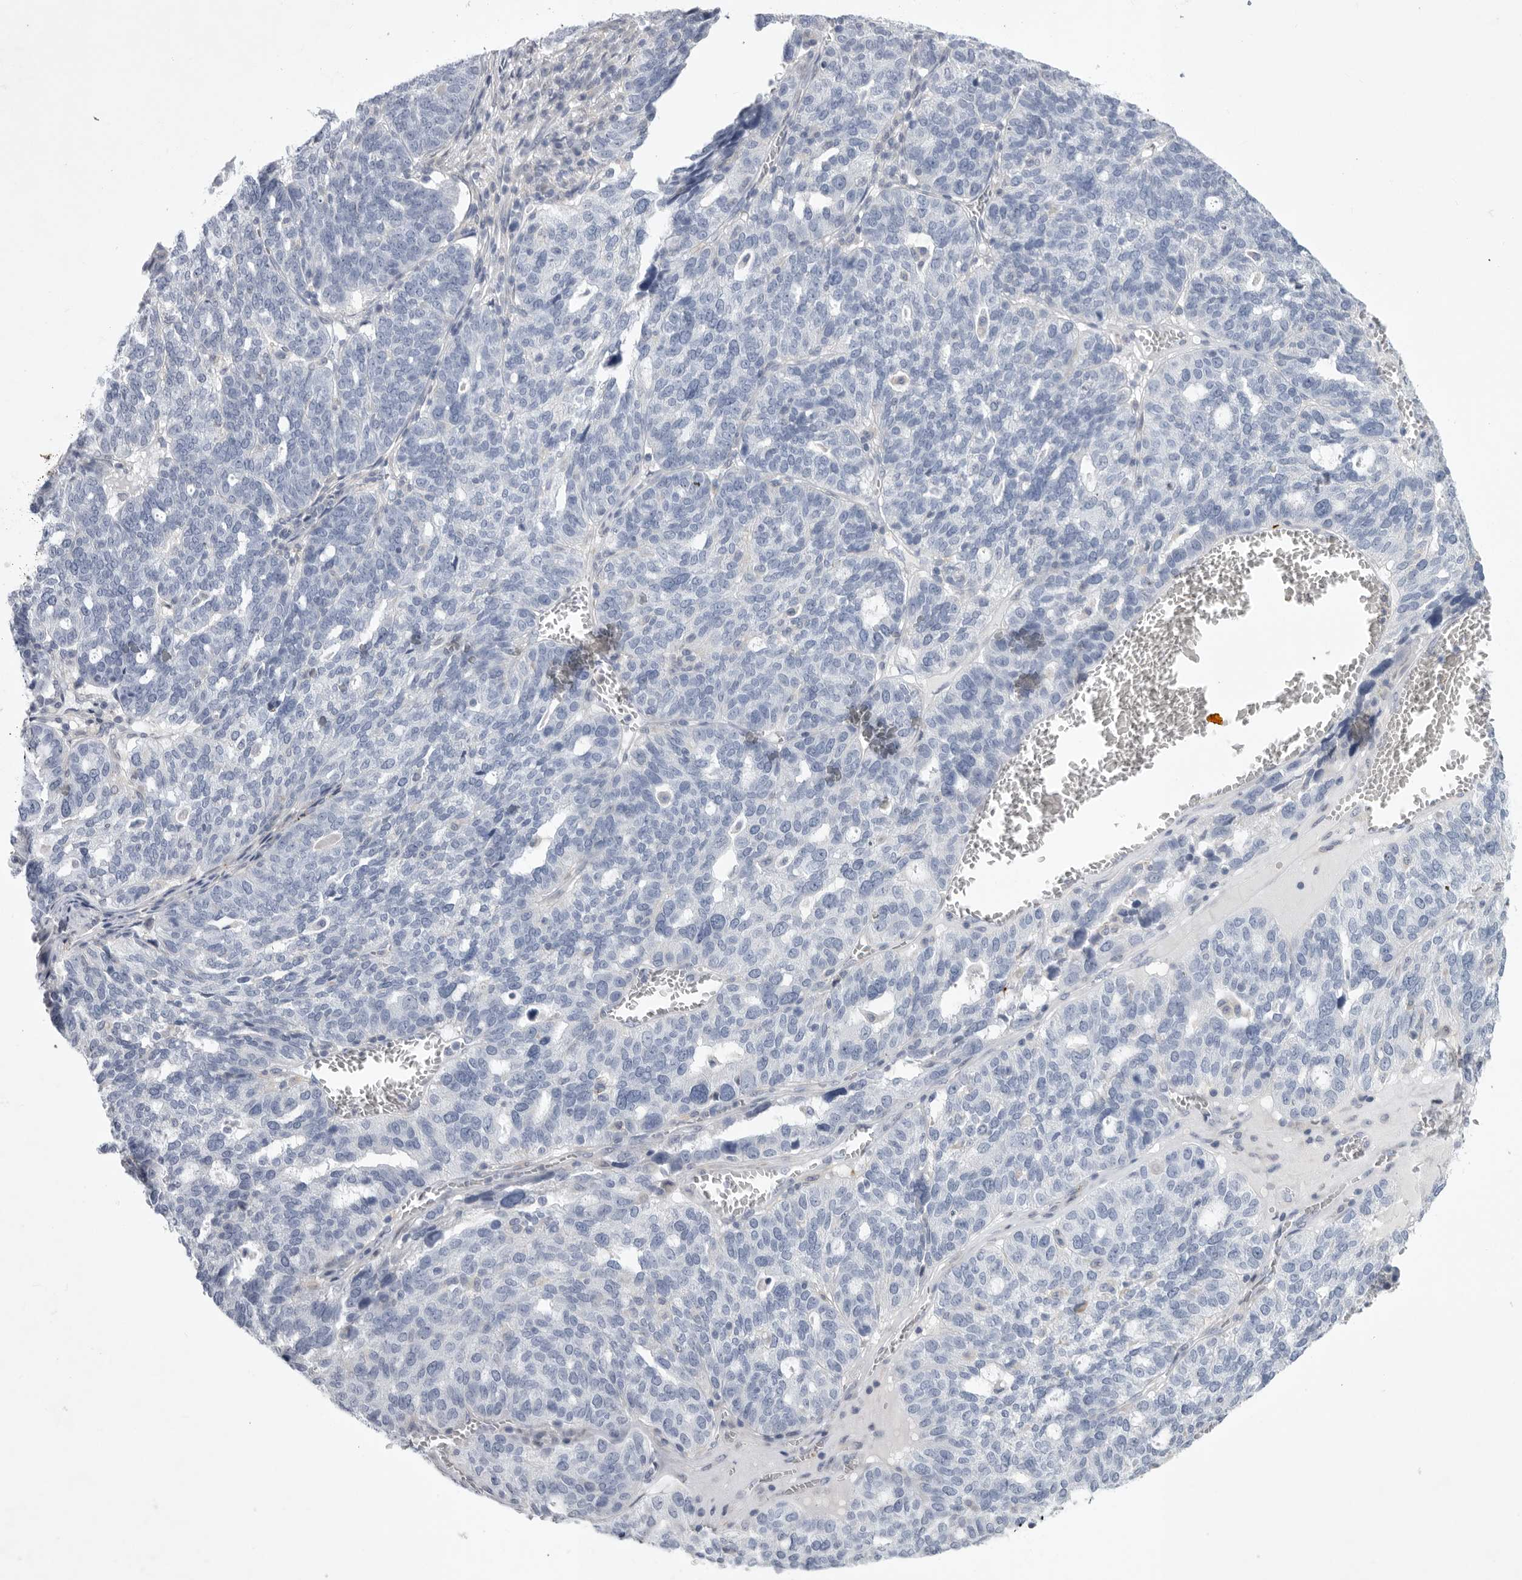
{"staining": {"intensity": "negative", "quantity": "none", "location": "none"}, "tissue": "ovarian cancer", "cell_type": "Tumor cells", "image_type": "cancer", "snomed": [{"axis": "morphology", "description": "Cystadenocarcinoma, serous, NOS"}, {"axis": "topography", "description": "Ovary"}], "caption": "Ovarian cancer stained for a protein using IHC reveals no staining tumor cells.", "gene": "SIGLEC10", "patient": {"sex": "female", "age": 59}}